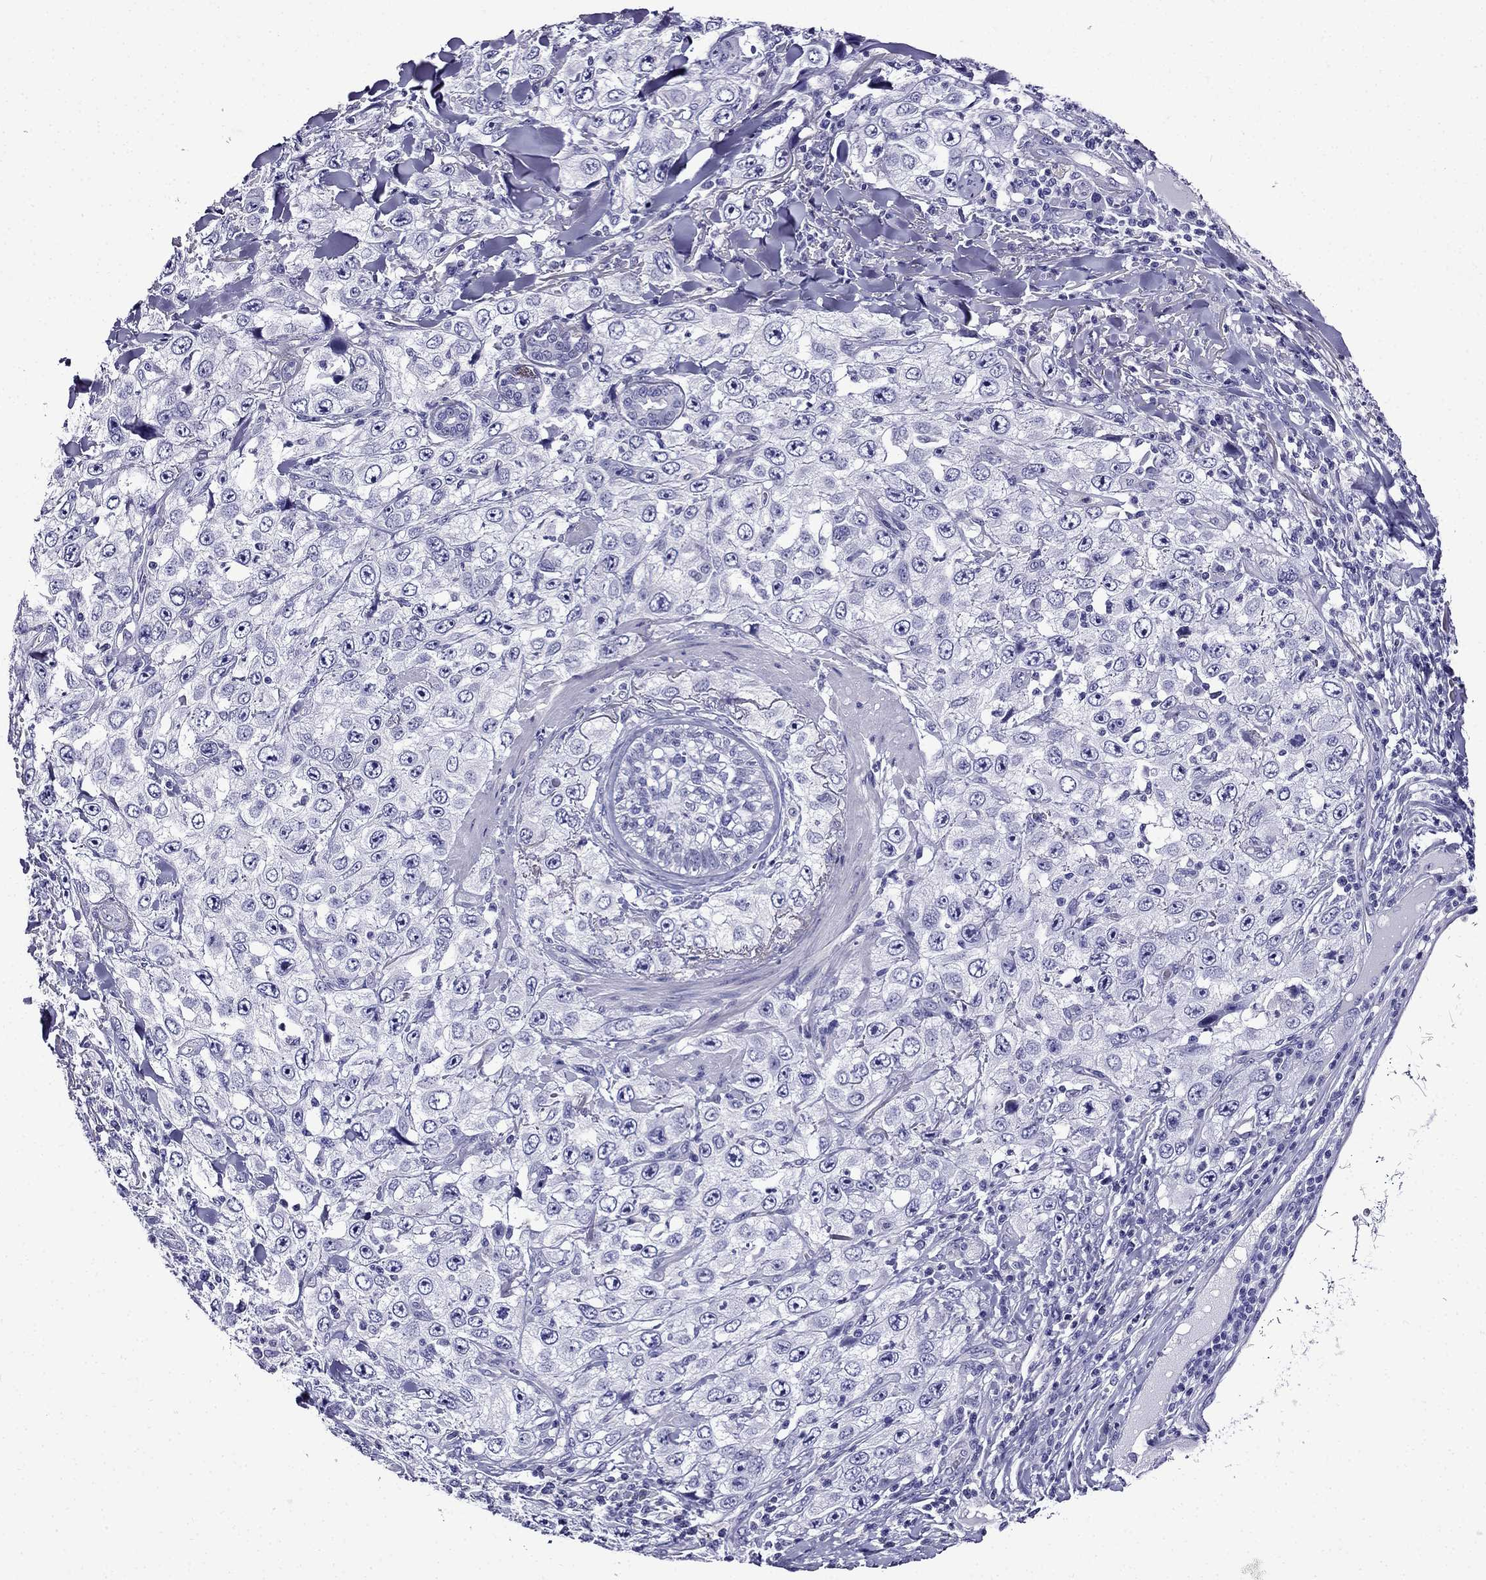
{"staining": {"intensity": "negative", "quantity": "none", "location": "none"}, "tissue": "skin cancer", "cell_type": "Tumor cells", "image_type": "cancer", "snomed": [{"axis": "morphology", "description": "Squamous cell carcinoma, NOS"}, {"axis": "topography", "description": "Skin"}], "caption": "There is no significant staining in tumor cells of skin cancer (squamous cell carcinoma). (Brightfield microscopy of DAB (3,3'-diaminobenzidine) immunohistochemistry at high magnification).", "gene": "ERC2", "patient": {"sex": "male", "age": 82}}